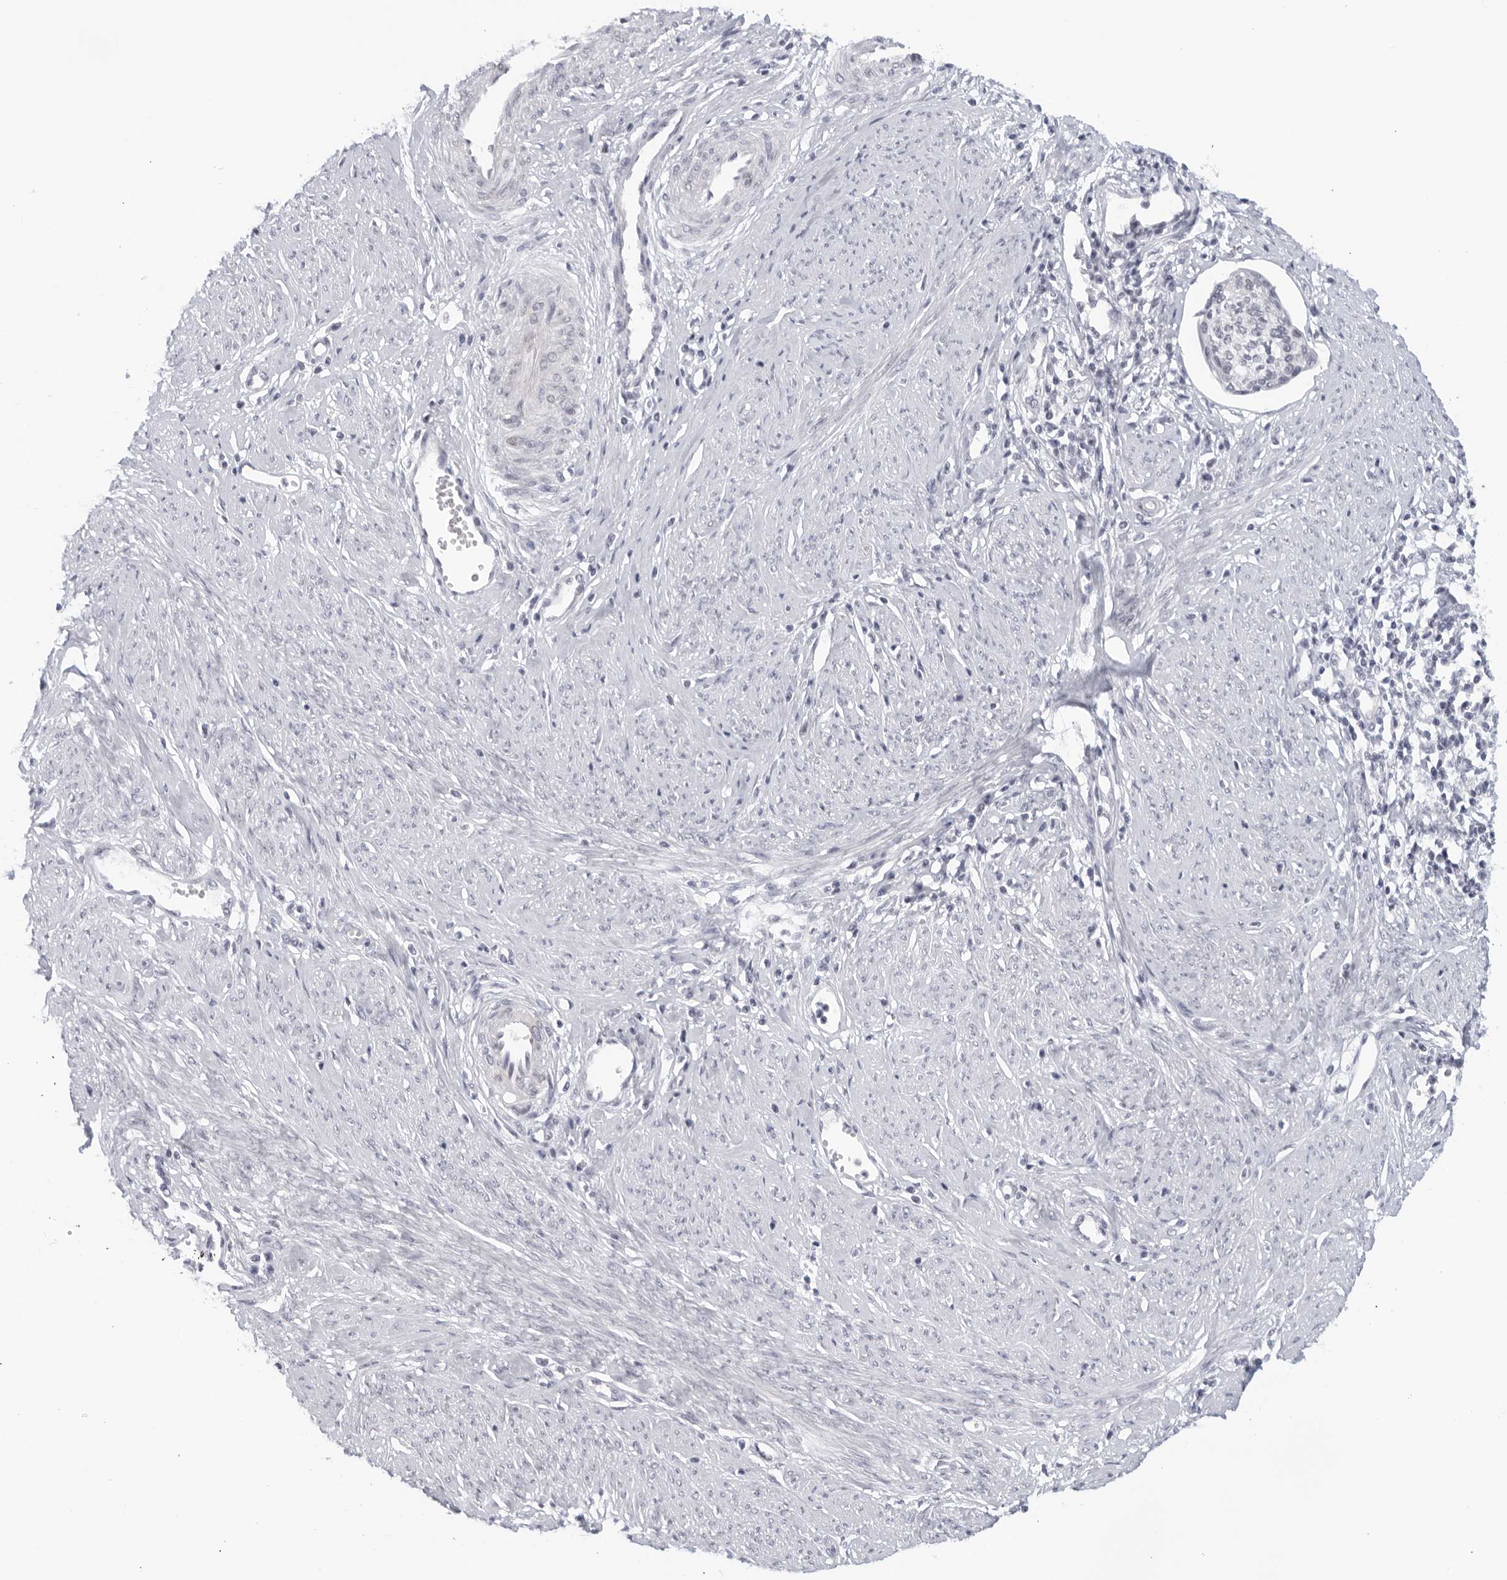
{"staining": {"intensity": "negative", "quantity": "none", "location": "none"}, "tissue": "cervical cancer", "cell_type": "Tumor cells", "image_type": "cancer", "snomed": [{"axis": "morphology", "description": "Squamous cell carcinoma, NOS"}, {"axis": "topography", "description": "Cervix"}], "caption": "Protein analysis of cervical cancer demonstrates no significant expression in tumor cells.", "gene": "WDTC1", "patient": {"sex": "female", "age": 37}}